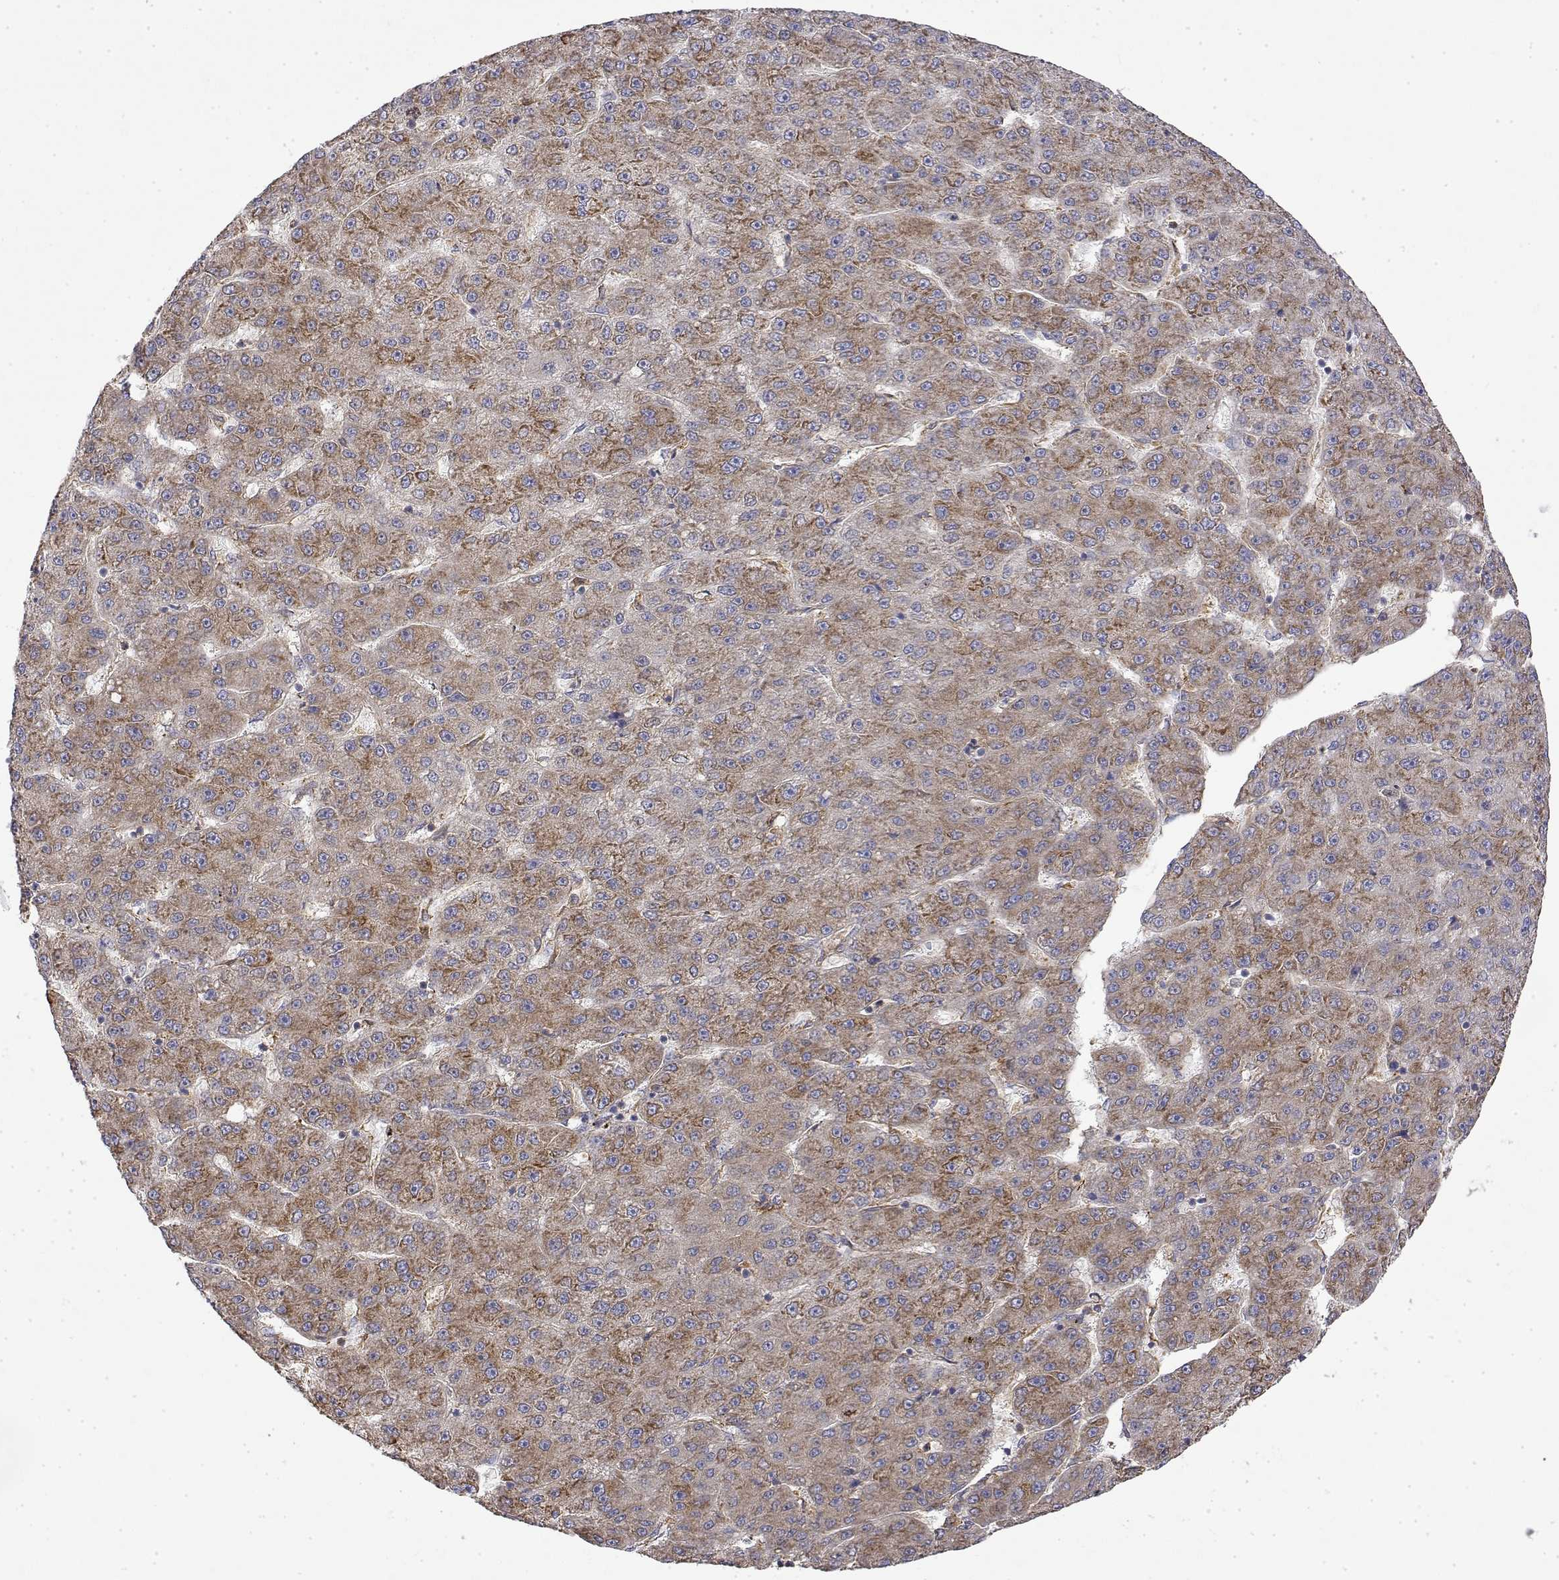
{"staining": {"intensity": "moderate", "quantity": ">75%", "location": "cytoplasmic/membranous"}, "tissue": "liver cancer", "cell_type": "Tumor cells", "image_type": "cancer", "snomed": [{"axis": "morphology", "description": "Carcinoma, Hepatocellular, NOS"}, {"axis": "topography", "description": "Liver"}], "caption": "Tumor cells exhibit moderate cytoplasmic/membranous staining in approximately >75% of cells in hepatocellular carcinoma (liver). Nuclei are stained in blue.", "gene": "PACSIN2", "patient": {"sex": "male", "age": 67}}